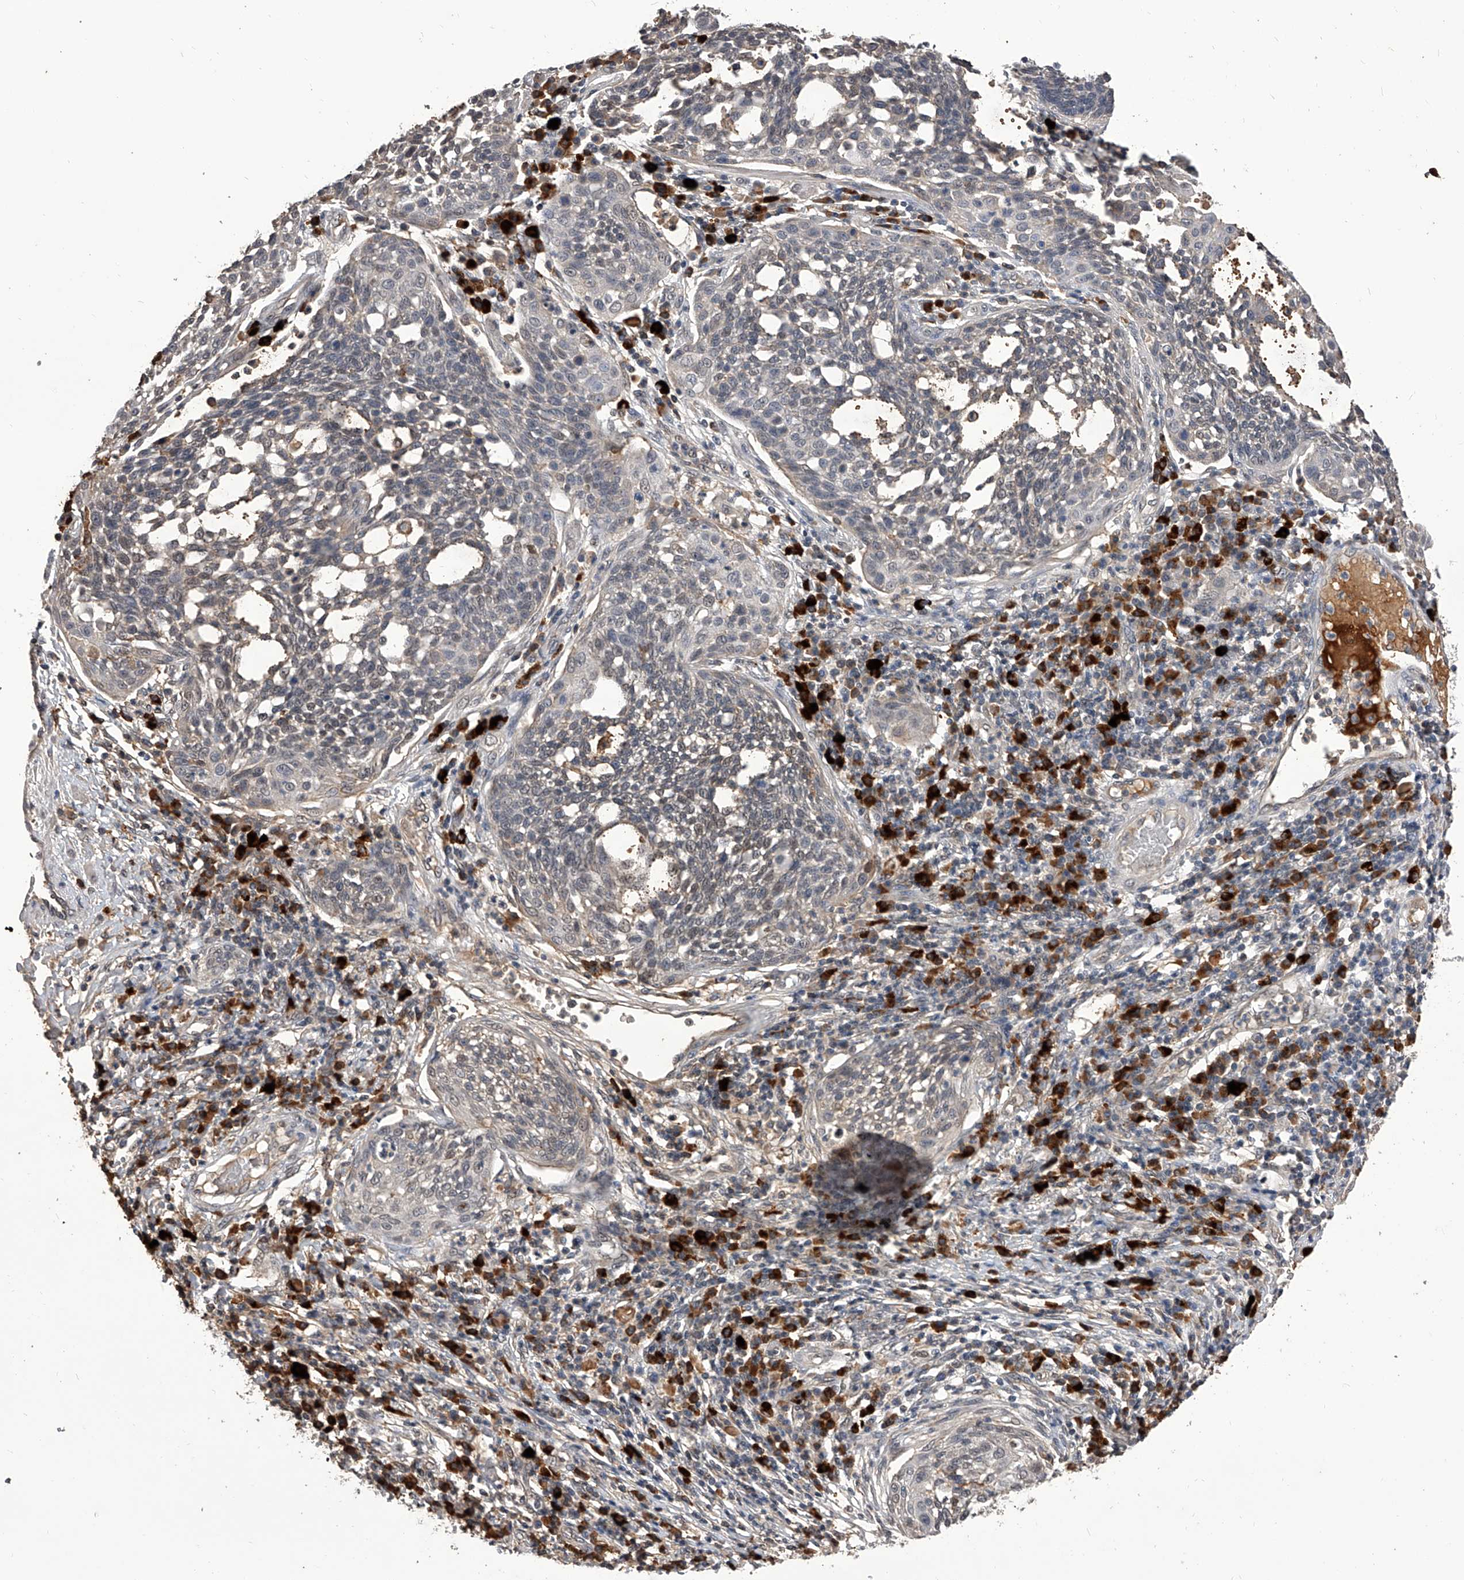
{"staining": {"intensity": "weak", "quantity": "<25%", "location": "cytoplasmic/membranous"}, "tissue": "cervical cancer", "cell_type": "Tumor cells", "image_type": "cancer", "snomed": [{"axis": "morphology", "description": "Squamous cell carcinoma, NOS"}, {"axis": "topography", "description": "Cervix"}], "caption": "Immunohistochemistry (IHC) micrograph of human cervical cancer stained for a protein (brown), which shows no staining in tumor cells. The staining is performed using DAB (3,3'-diaminobenzidine) brown chromogen with nuclei counter-stained in using hematoxylin.", "gene": "CFAP410", "patient": {"sex": "female", "age": 34}}